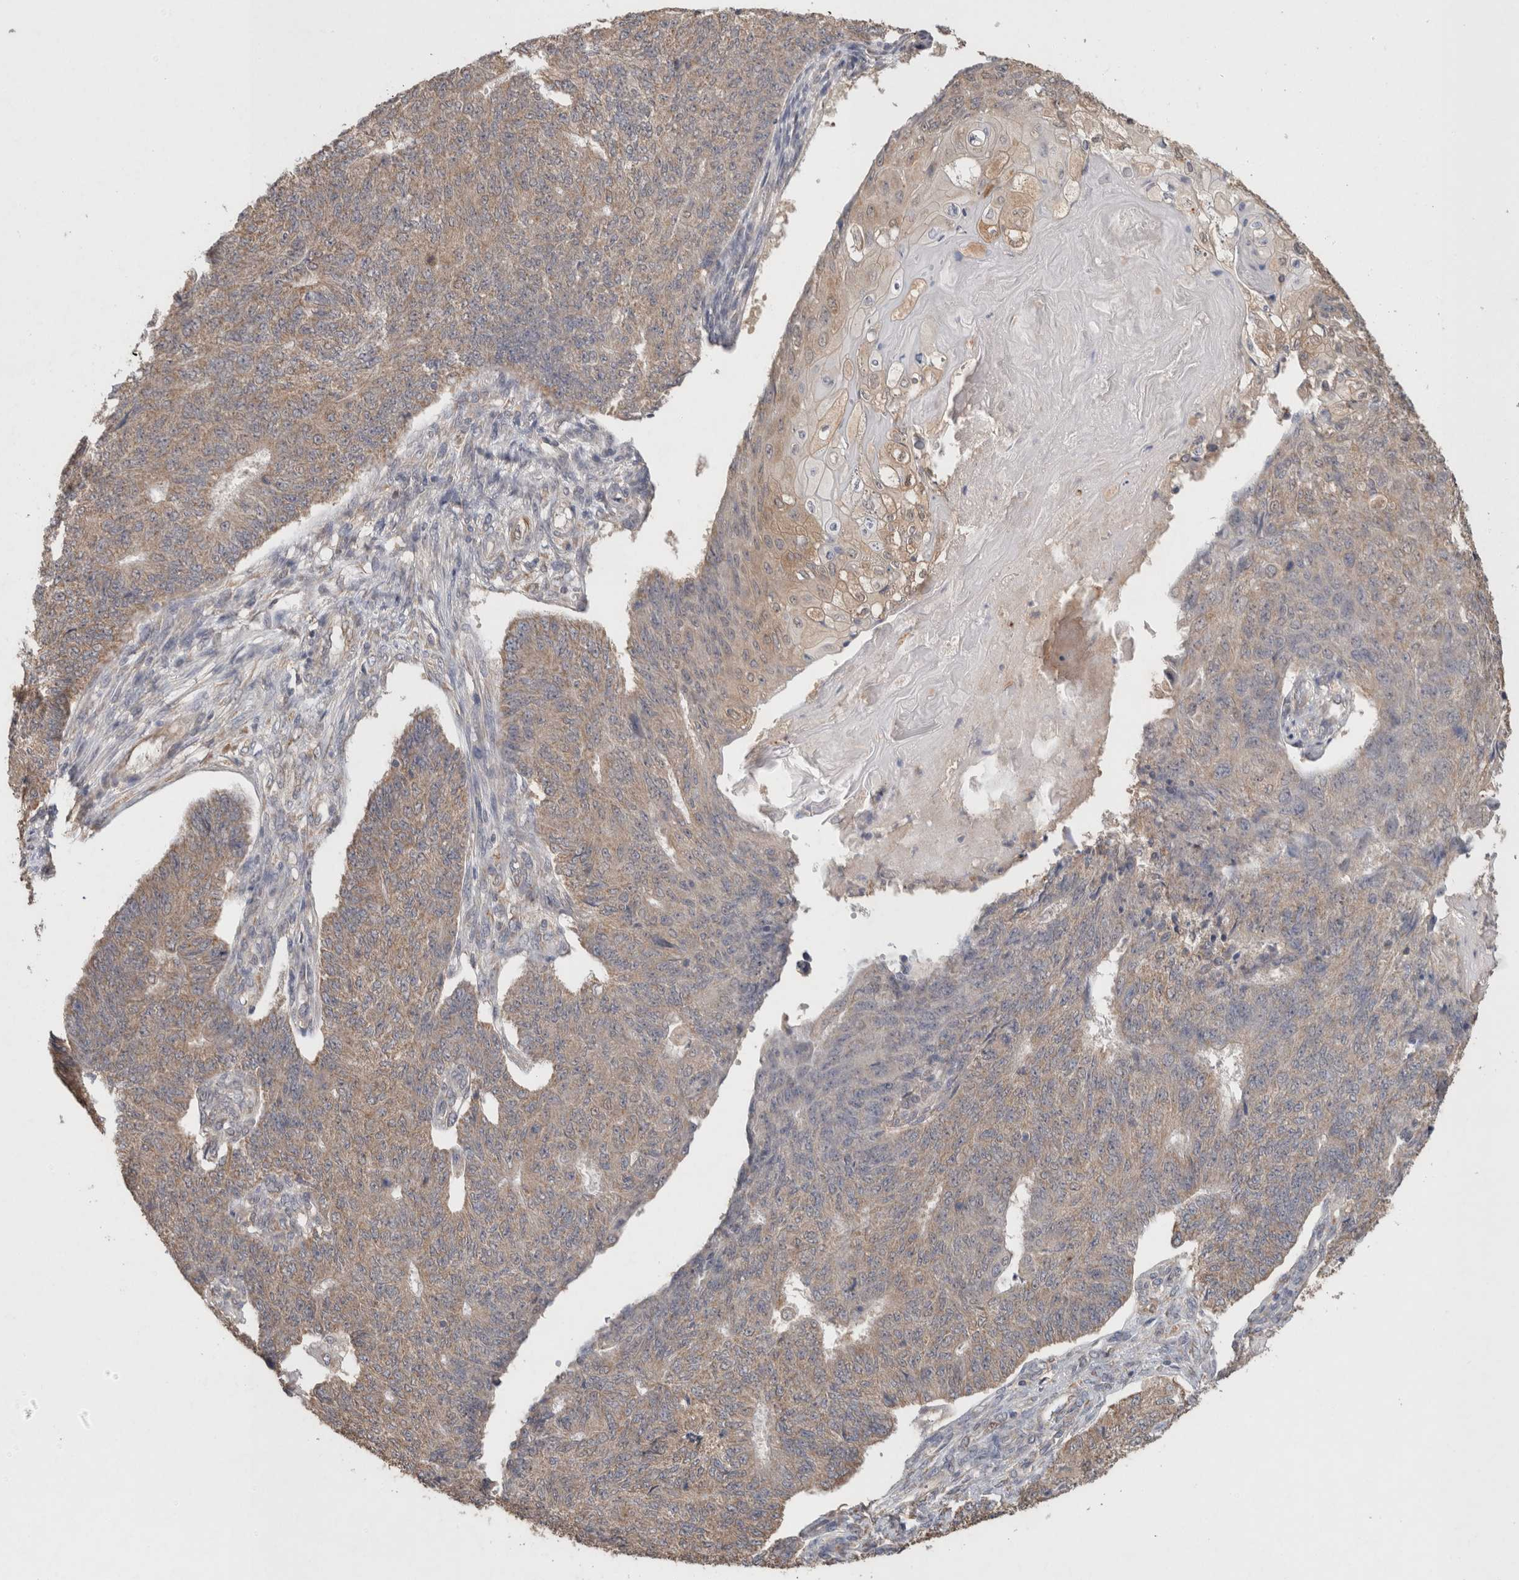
{"staining": {"intensity": "moderate", "quantity": ">75%", "location": "cytoplasmic/membranous"}, "tissue": "endometrial cancer", "cell_type": "Tumor cells", "image_type": "cancer", "snomed": [{"axis": "morphology", "description": "Adenocarcinoma, NOS"}, {"axis": "topography", "description": "Endometrium"}], "caption": "Protein expression by immunohistochemistry (IHC) demonstrates moderate cytoplasmic/membranous staining in approximately >75% of tumor cells in endometrial cancer.", "gene": "RAB14", "patient": {"sex": "female", "age": 32}}